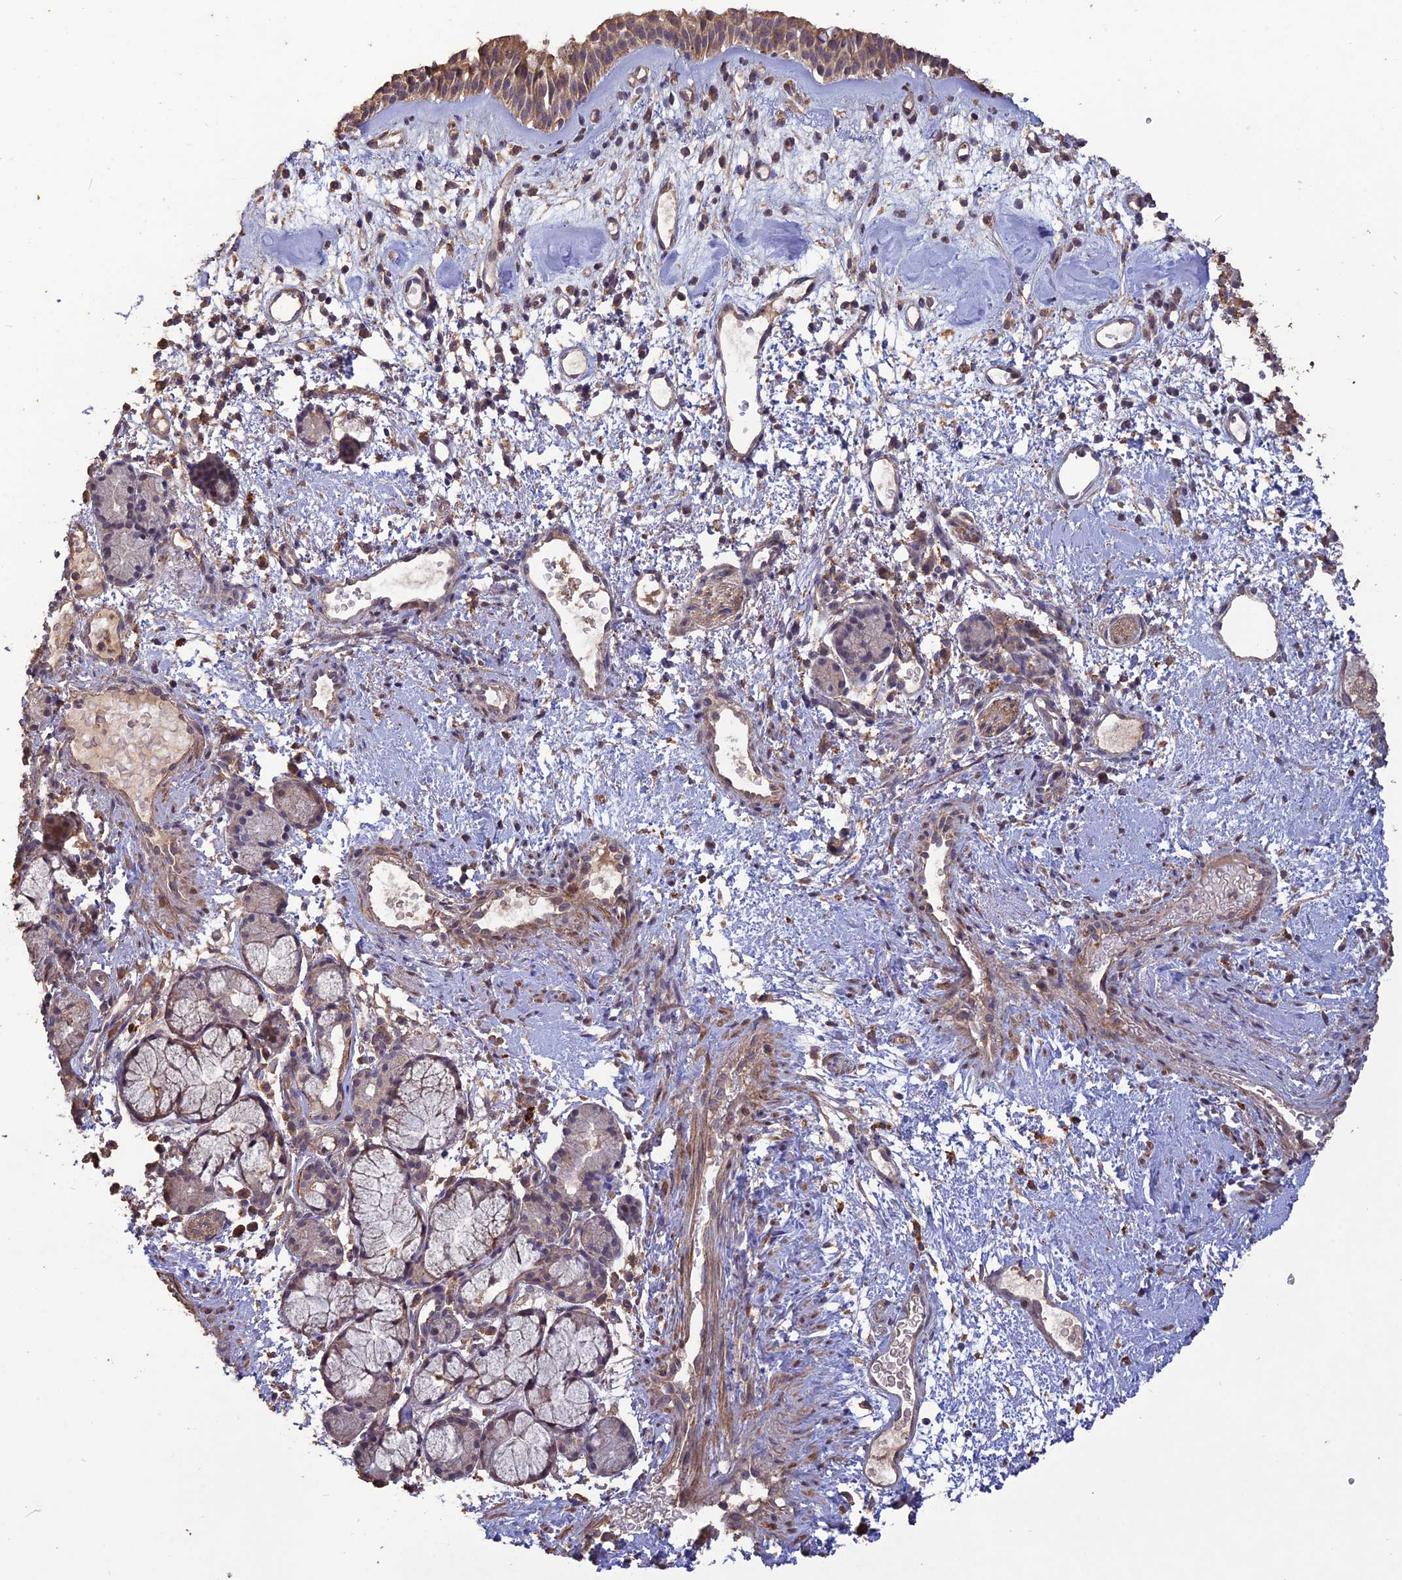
{"staining": {"intensity": "moderate", "quantity": ">75%", "location": "cytoplasmic/membranous"}, "tissue": "nasopharynx", "cell_type": "Respiratory epithelial cells", "image_type": "normal", "snomed": [{"axis": "morphology", "description": "Normal tissue, NOS"}, {"axis": "topography", "description": "Nasopharynx"}], "caption": "An IHC histopathology image of unremarkable tissue is shown. Protein staining in brown highlights moderate cytoplasmic/membranous positivity in nasopharynx within respiratory epithelial cells. (Brightfield microscopy of DAB IHC at high magnification).", "gene": "LAYN", "patient": {"sex": "male", "age": 82}}